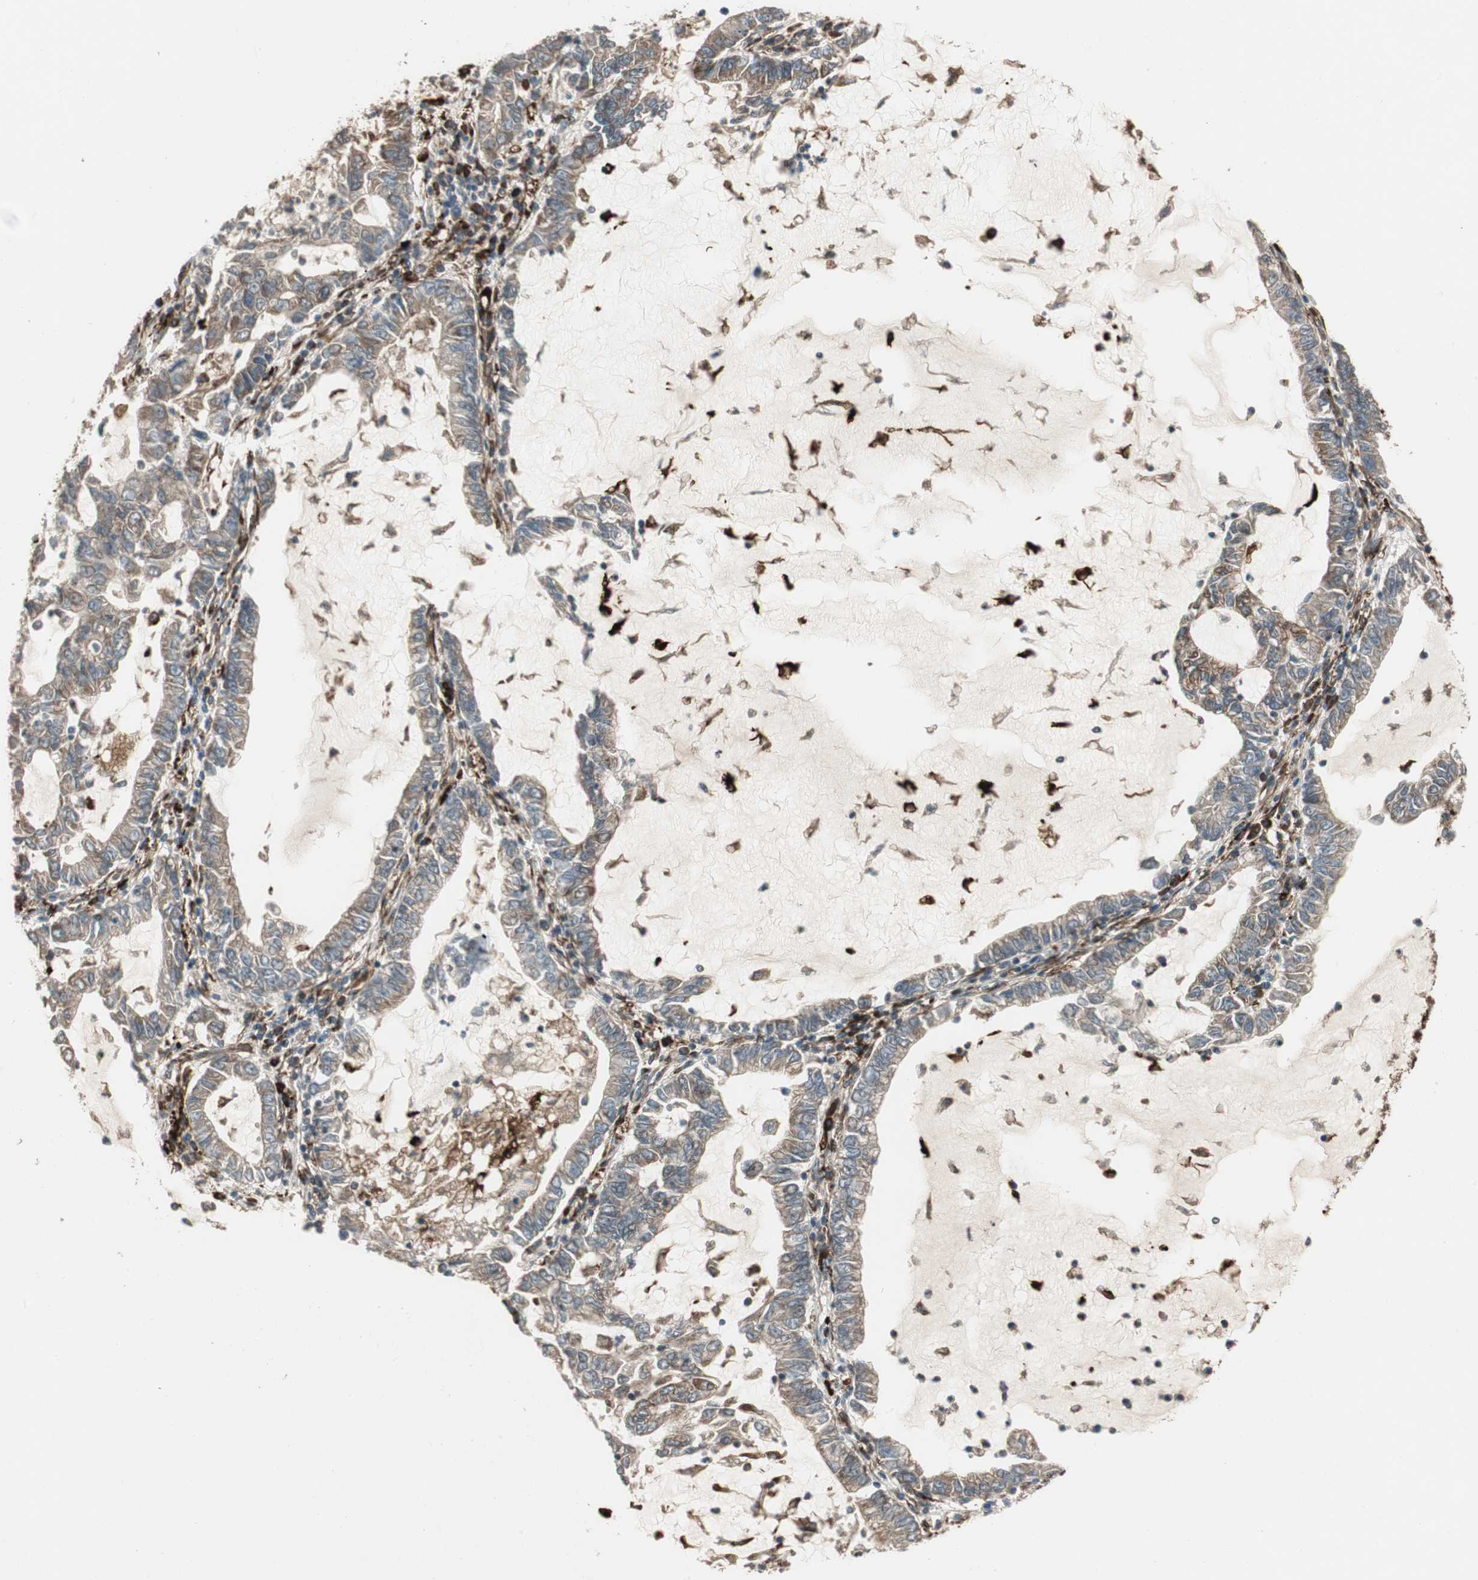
{"staining": {"intensity": "weak", "quantity": ">75%", "location": "cytoplasmic/membranous"}, "tissue": "lung cancer", "cell_type": "Tumor cells", "image_type": "cancer", "snomed": [{"axis": "morphology", "description": "Adenocarcinoma, NOS"}, {"axis": "topography", "description": "Lung"}], "caption": "Approximately >75% of tumor cells in human adenocarcinoma (lung) display weak cytoplasmic/membranous protein staining as visualized by brown immunohistochemical staining.", "gene": "PRKG1", "patient": {"sex": "female", "age": 51}}